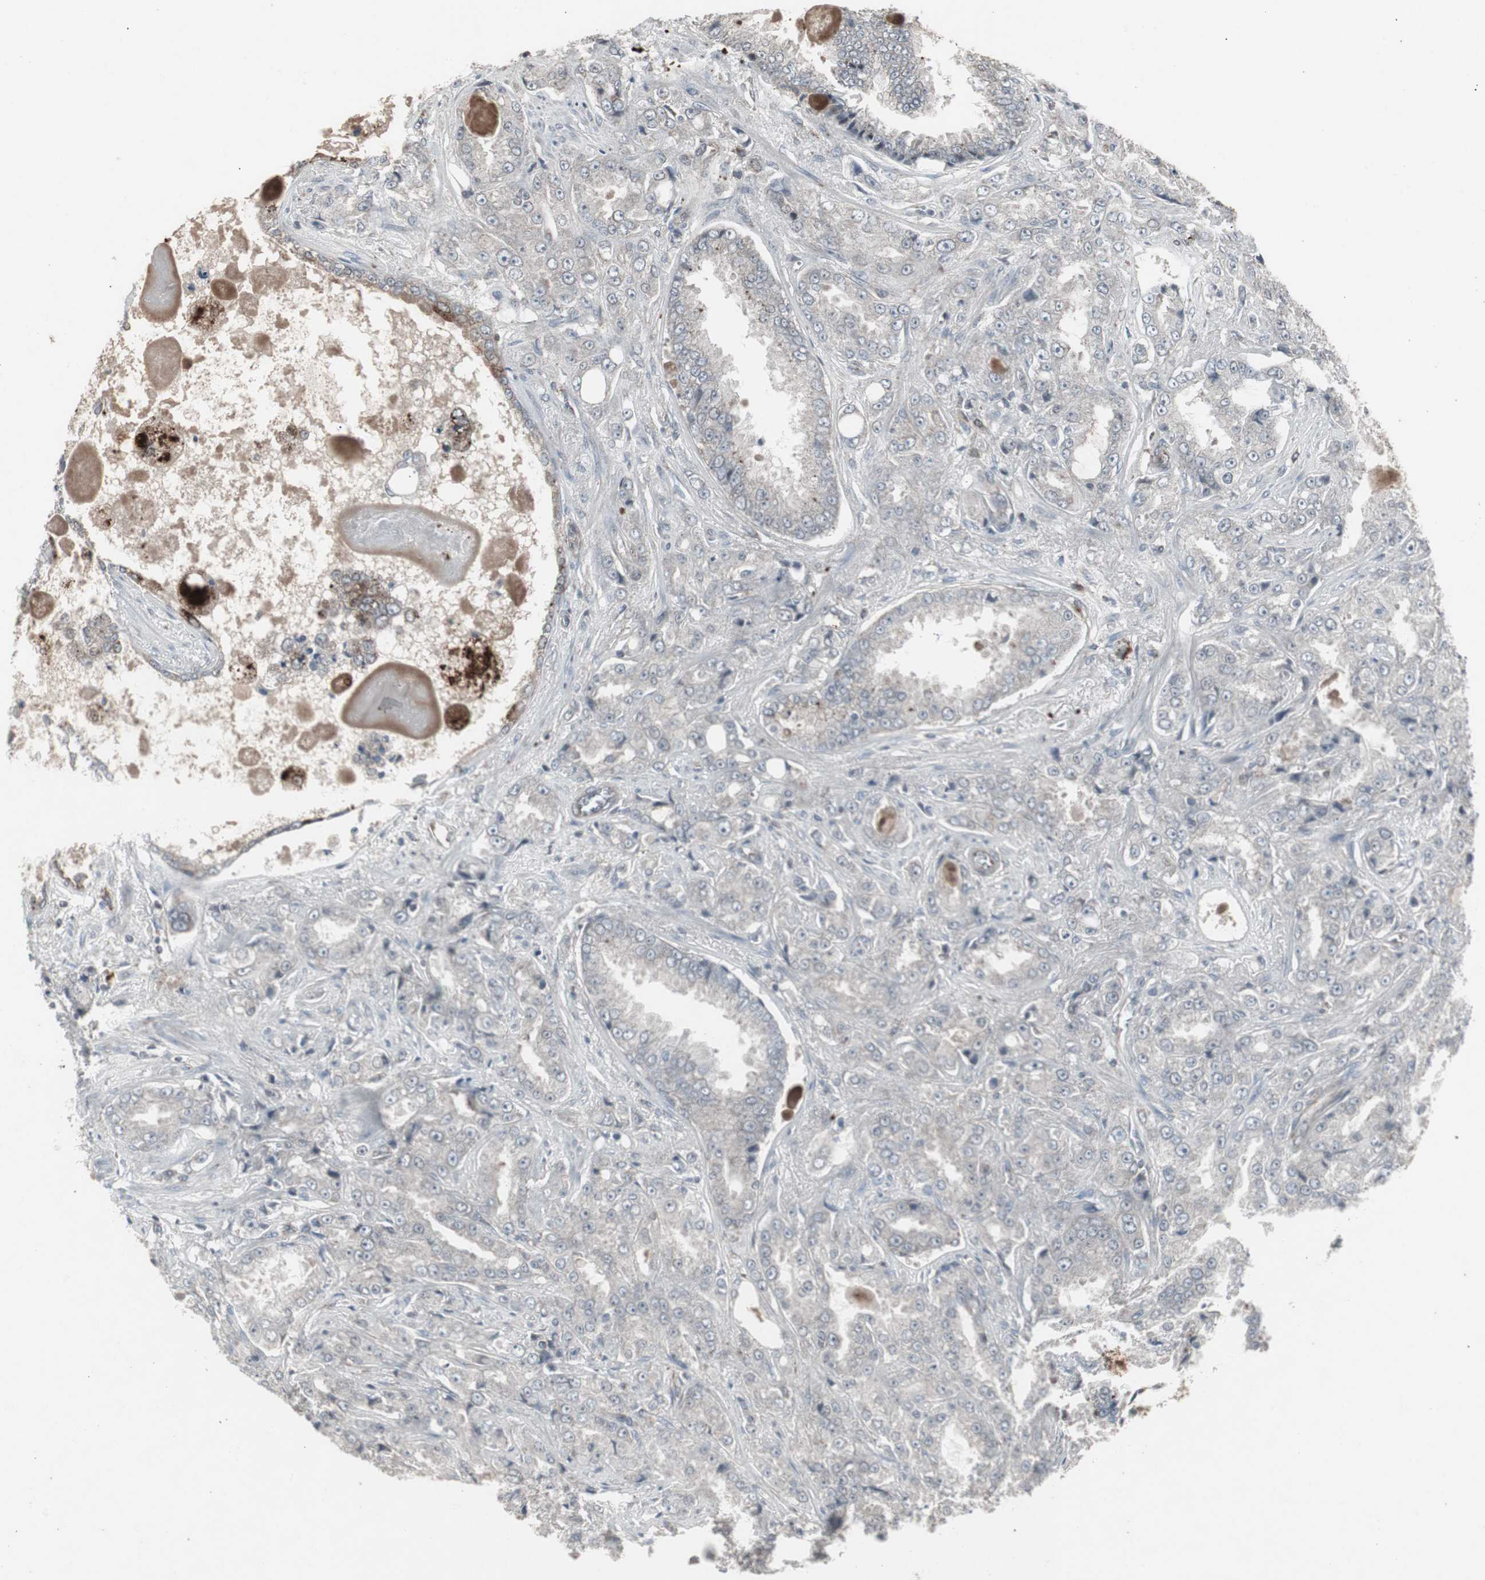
{"staining": {"intensity": "negative", "quantity": "none", "location": "none"}, "tissue": "prostate cancer", "cell_type": "Tumor cells", "image_type": "cancer", "snomed": [{"axis": "morphology", "description": "Adenocarcinoma, High grade"}, {"axis": "topography", "description": "Prostate"}], "caption": "Immunohistochemistry (IHC) histopathology image of prostate cancer stained for a protein (brown), which displays no positivity in tumor cells.", "gene": "SSTR2", "patient": {"sex": "male", "age": 73}}